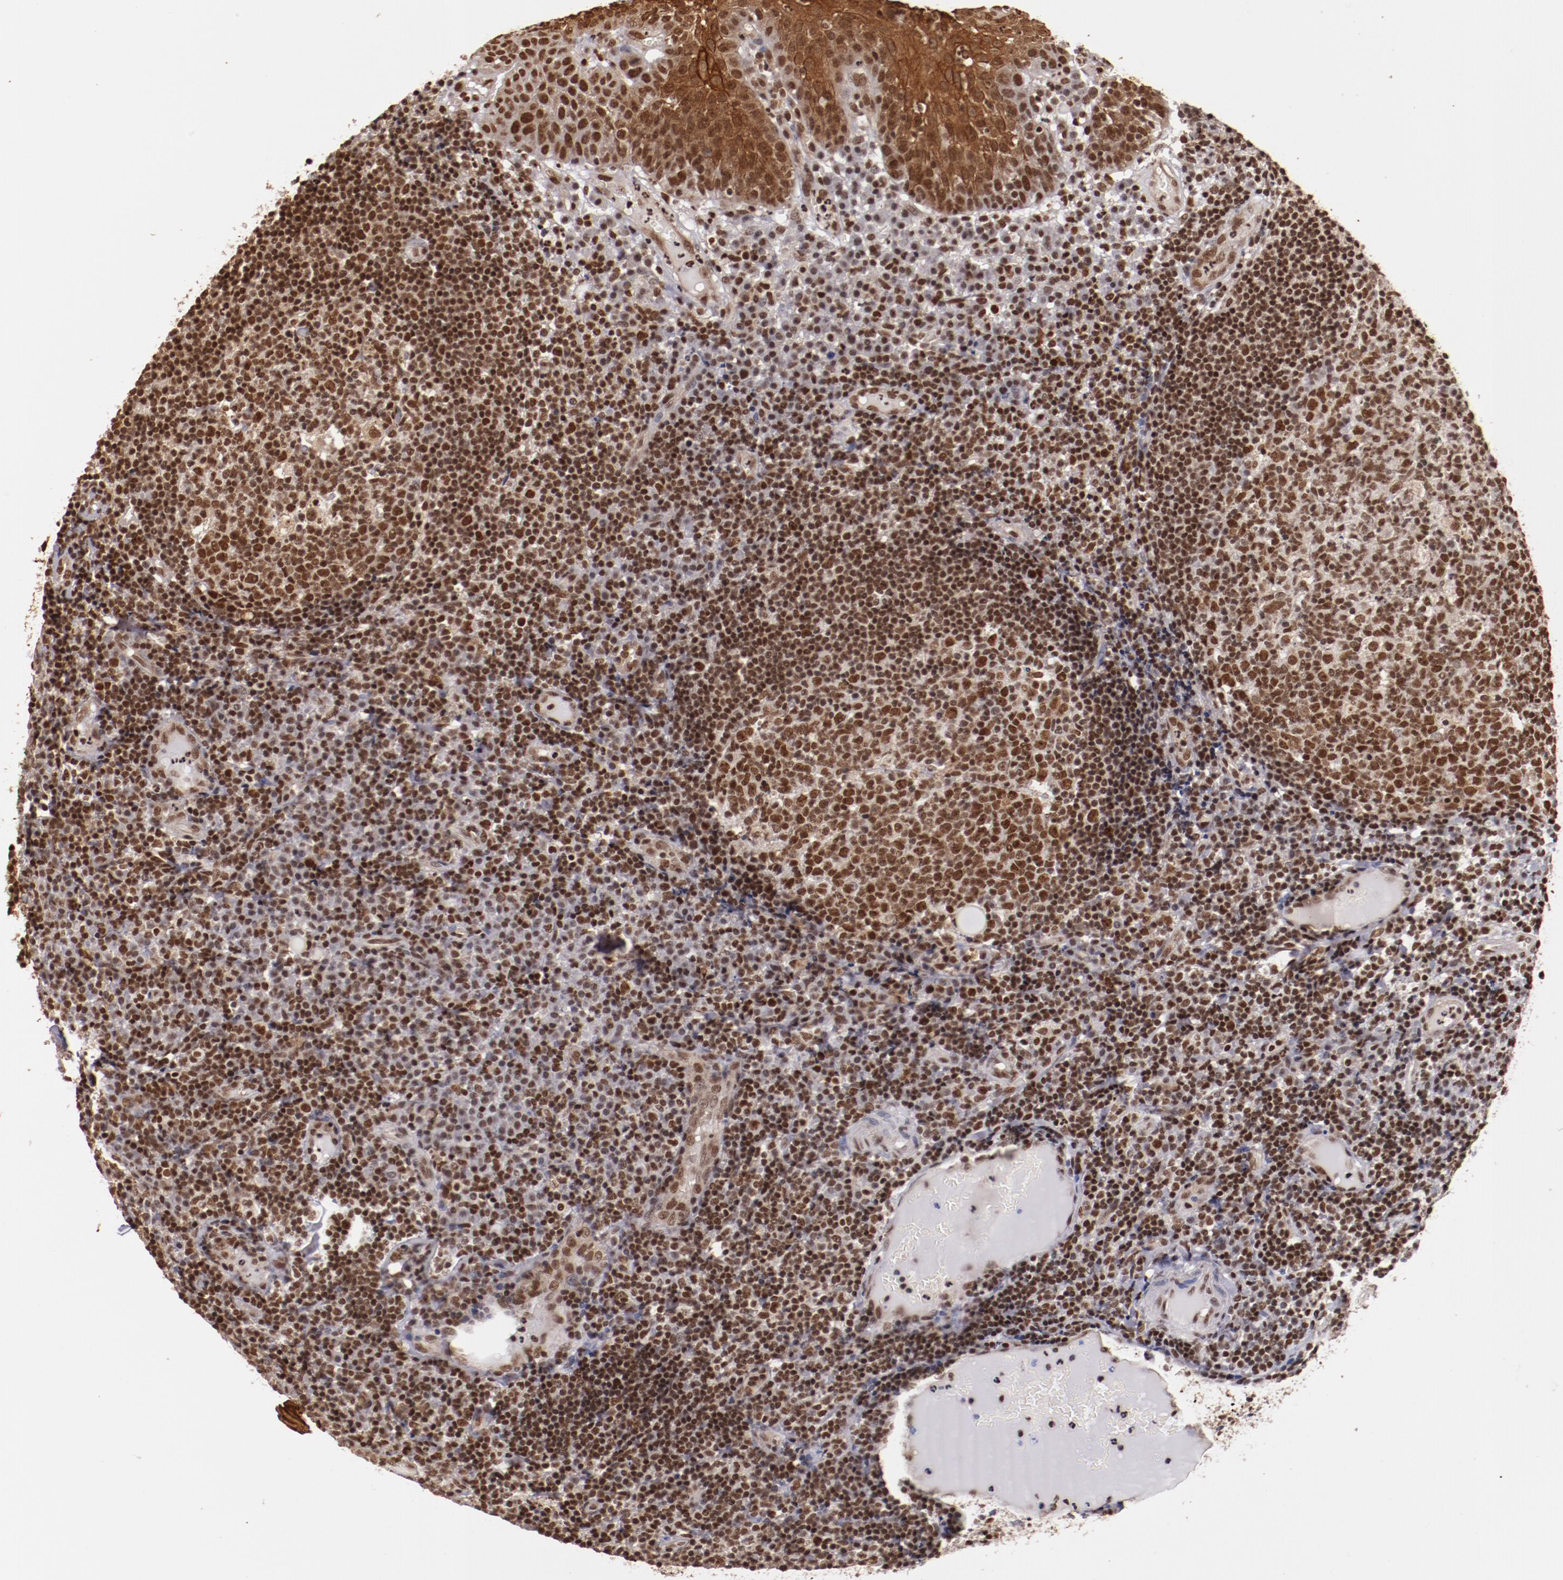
{"staining": {"intensity": "moderate", "quantity": ">75%", "location": "nuclear"}, "tissue": "tonsil", "cell_type": "Germinal center cells", "image_type": "normal", "snomed": [{"axis": "morphology", "description": "Normal tissue, NOS"}, {"axis": "topography", "description": "Tonsil"}], "caption": "Protein staining displays moderate nuclear positivity in approximately >75% of germinal center cells in benign tonsil. (Stains: DAB in brown, nuclei in blue, Microscopy: brightfield microscopy at high magnification).", "gene": "STAG2", "patient": {"sex": "female", "age": 40}}